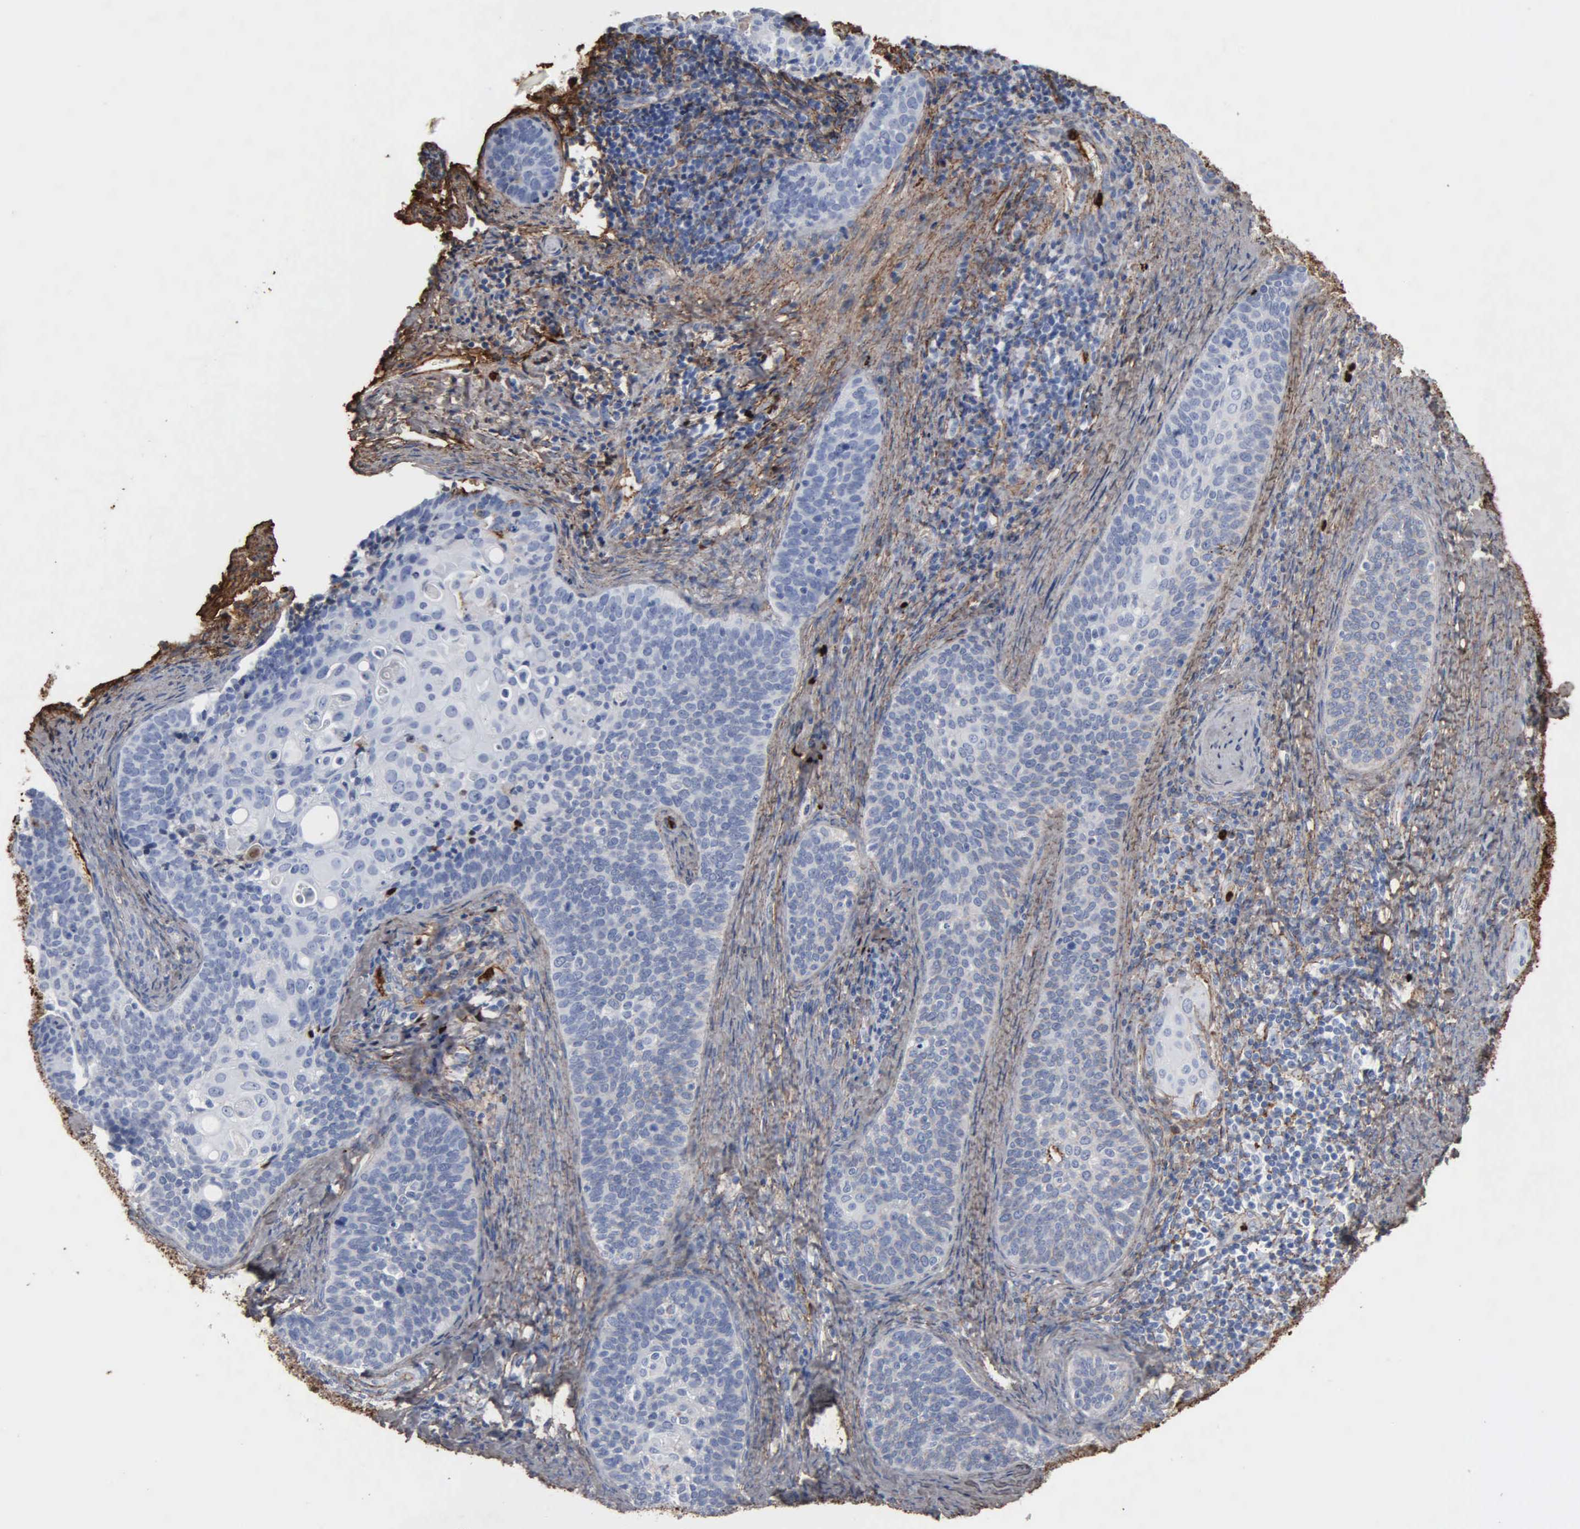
{"staining": {"intensity": "weak", "quantity": "25%-75%", "location": "cytoplasmic/membranous"}, "tissue": "cervical cancer", "cell_type": "Tumor cells", "image_type": "cancer", "snomed": [{"axis": "morphology", "description": "Squamous cell carcinoma, NOS"}, {"axis": "topography", "description": "Cervix"}], "caption": "Cervical cancer (squamous cell carcinoma) was stained to show a protein in brown. There is low levels of weak cytoplasmic/membranous expression in about 25%-75% of tumor cells. The staining was performed using DAB (3,3'-diaminobenzidine), with brown indicating positive protein expression. Nuclei are stained blue with hematoxylin.", "gene": "FN1", "patient": {"sex": "female", "age": 33}}